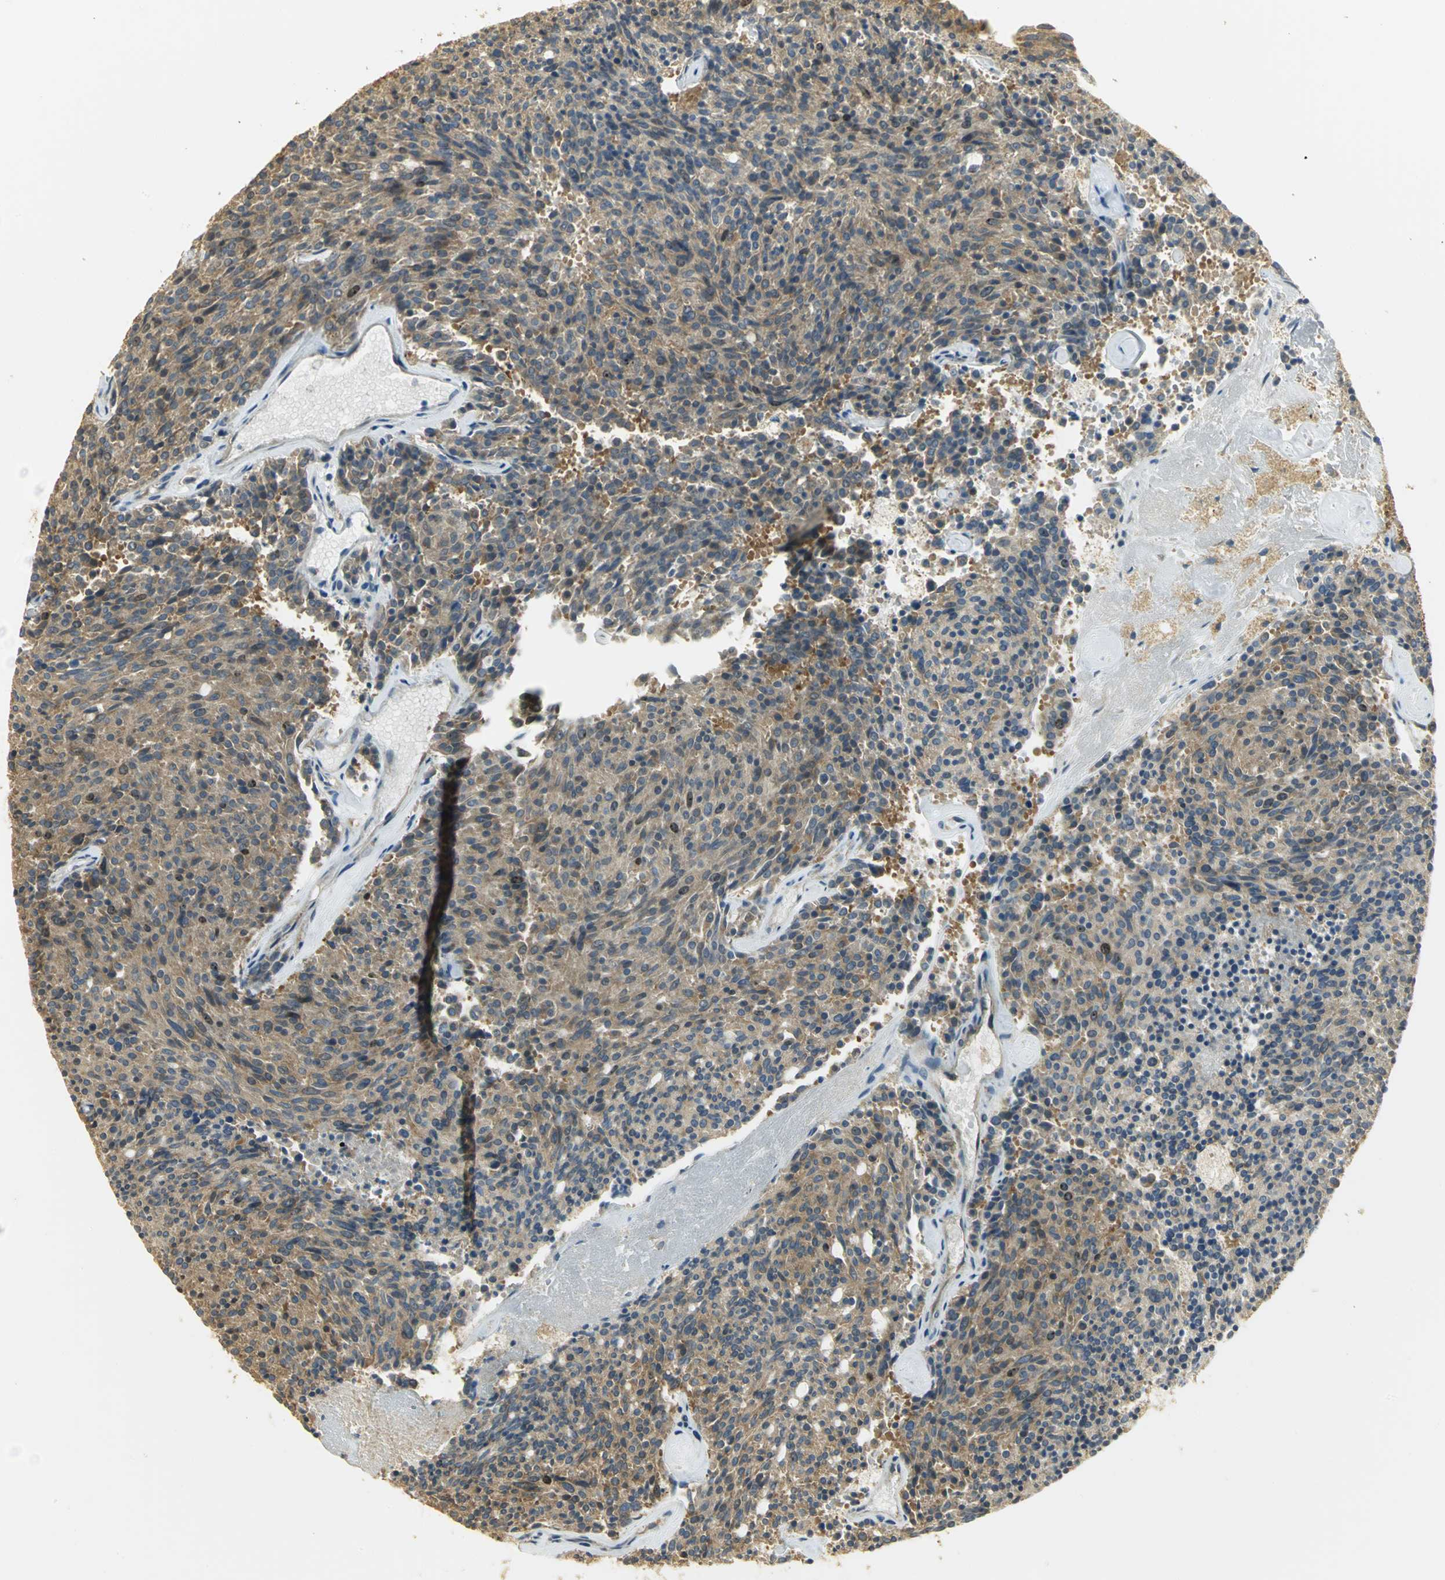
{"staining": {"intensity": "moderate", "quantity": ">75%", "location": "cytoplasmic/membranous"}, "tissue": "carcinoid", "cell_type": "Tumor cells", "image_type": "cancer", "snomed": [{"axis": "morphology", "description": "Carcinoid, malignant, NOS"}, {"axis": "topography", "description": "Pancreas"}], "caption": "Carcinoid stained with a brown dye displays moderate cytoplasmic/membranous positive positivity in about >75% of tumor cells.", "gene": "RARS1", "patient": {"sex": "female", "age": 54}}